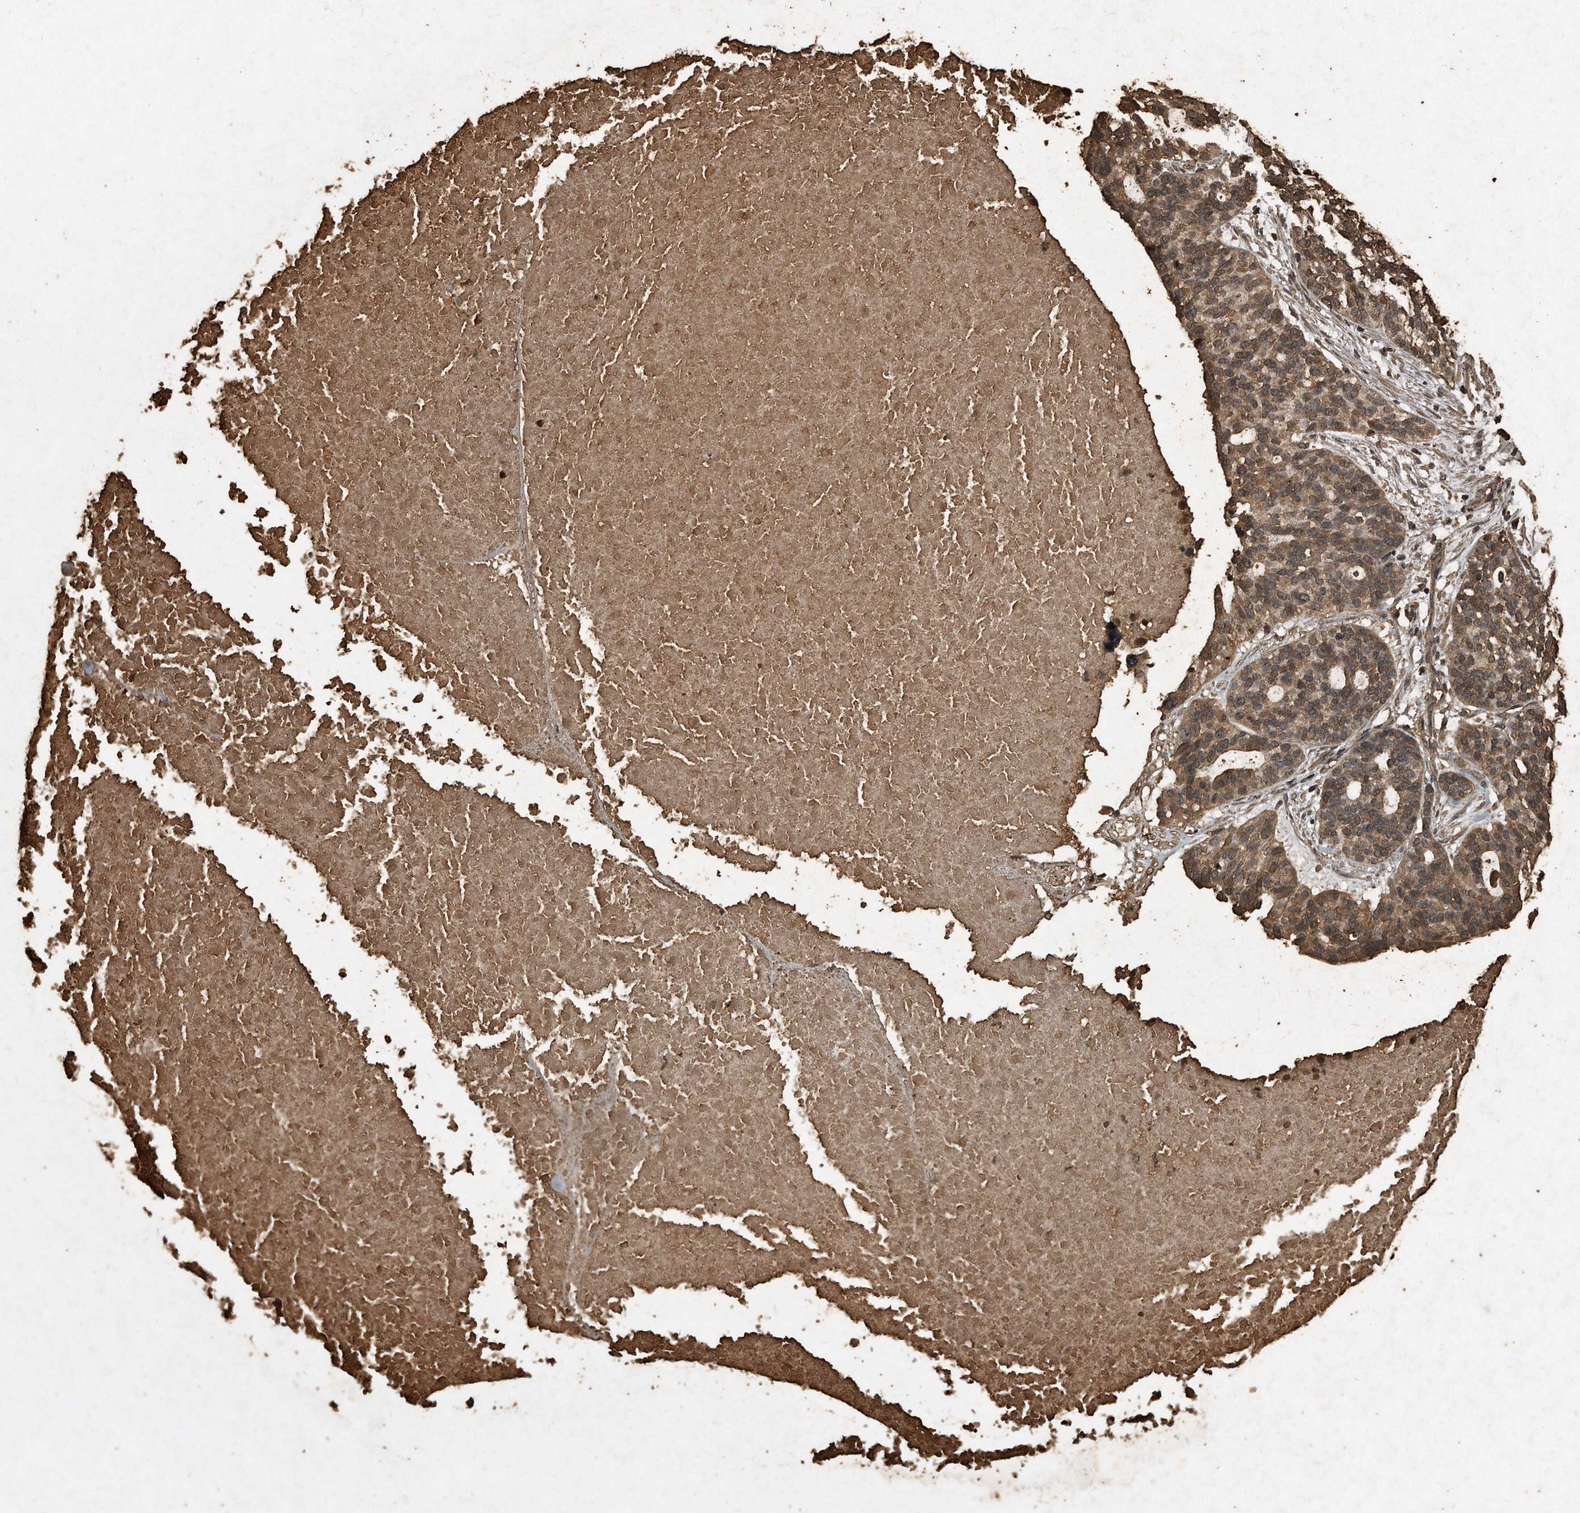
{"staining": {"intensity": "moderate", "quantity": ">75%", "location": "cytoplasmic/membranous"}, "tissue": "ovarian cancer", "cell_type": "Tumor cells", "image_type": "cancer", "snomed": [{"axis": "morphology", "description": "Cystadenocarcinoma, serous, NOS"}, {"axis": "topography", "description": "Ovary"}], "caption": "Ovarian serous cystadenocarcinoma stained with a brown dye exhibits moderate cytoplasmic/membranous positive staining in about >75% of tumor cells.", "gene": "CFLAR", "patient": {"sex": "female", "age": 59}}